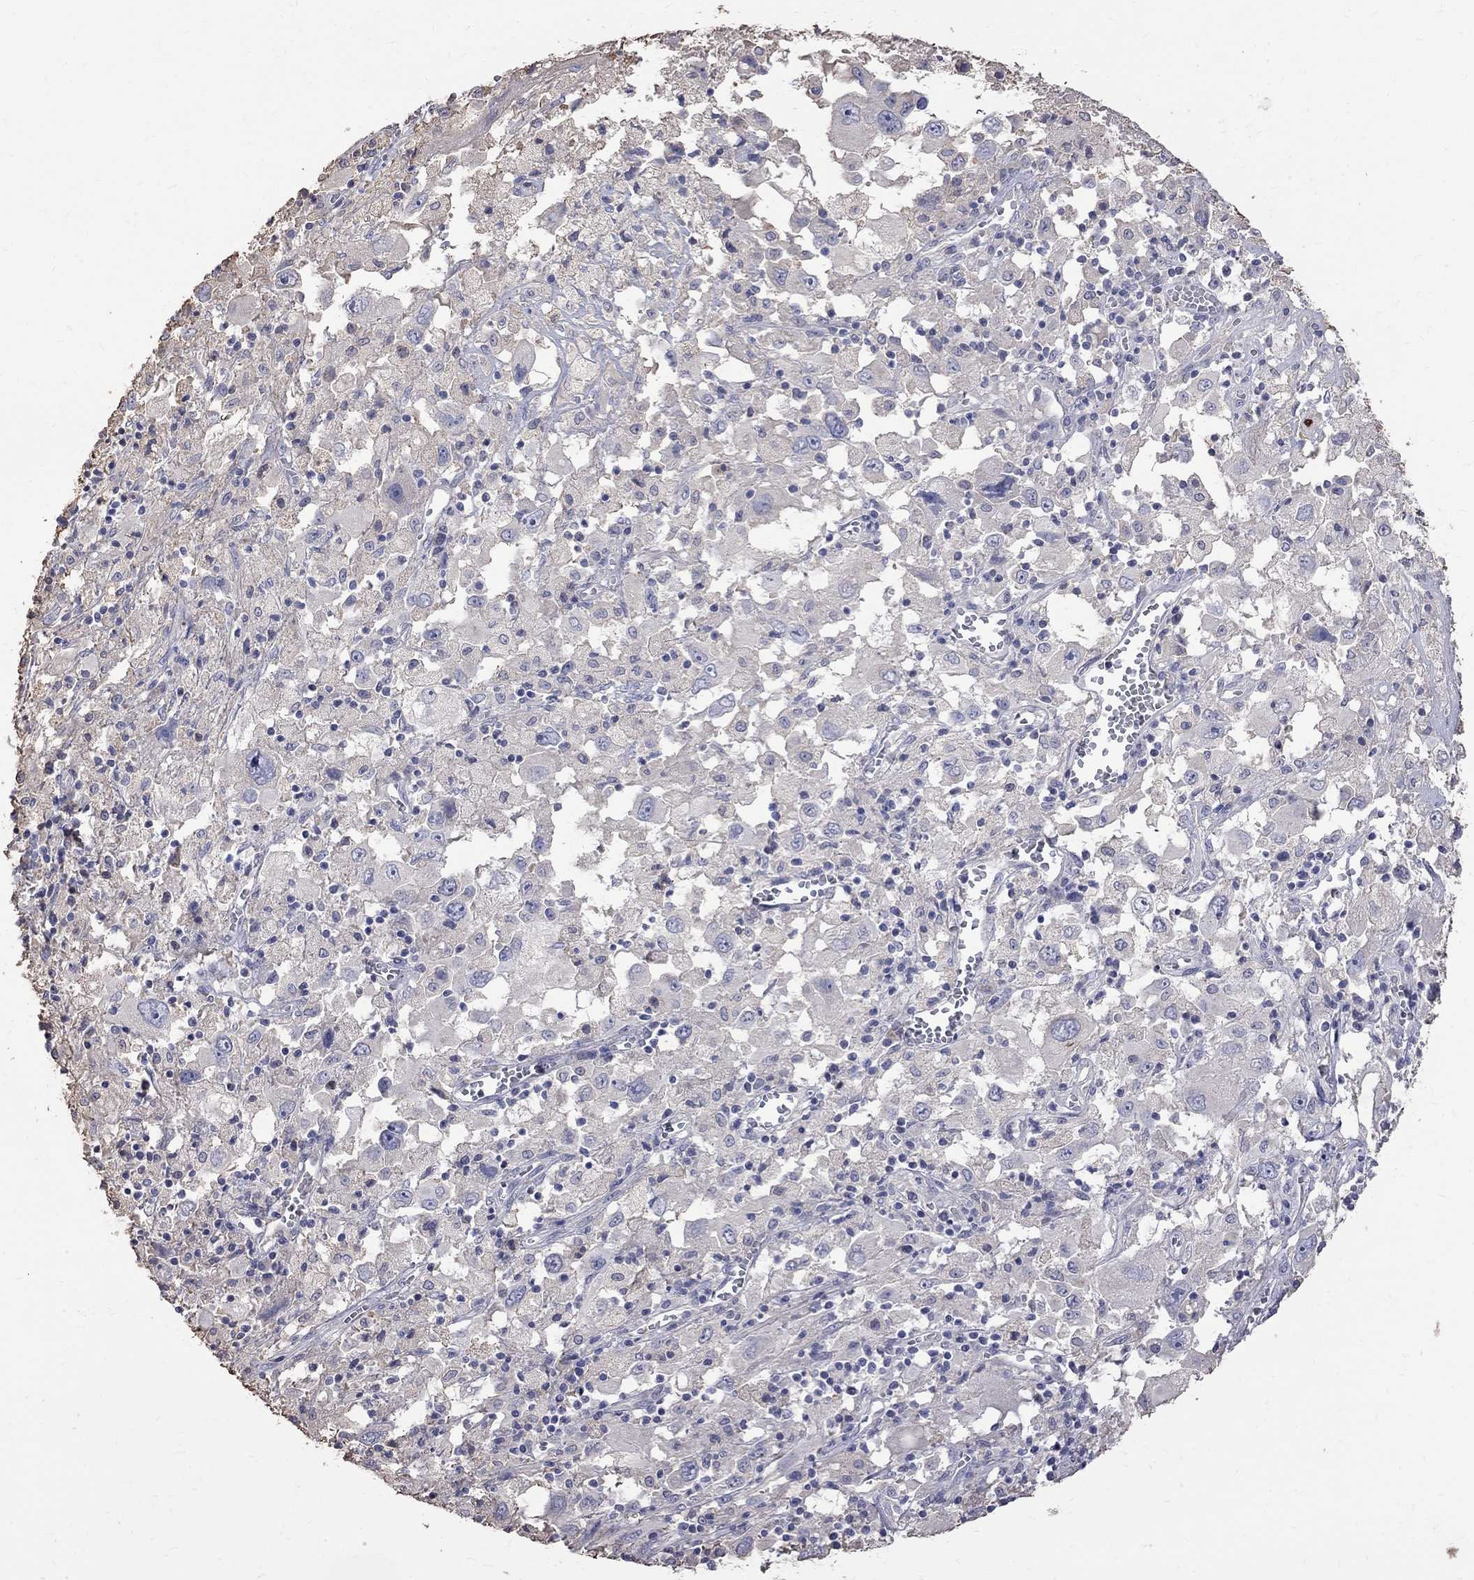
{"staining": {"intensity": "negative", "quantity": "none", "location": "none"}, "tissue": "melanoma", "cell_type": "Tumor cells", "image_type": "cancer", "snomed": [{"axis": "morphology", "description": "Malignant melanoma, Metastatic site"}, {"axis": "topography", "description": "Soft tissue"}], "caption": "There is no significant expression in tumor cells of melanoma. (DAB (3,3'-diaminobenzidine) immunohistochemistry (IHC) visualized using brightfield microscopy, high magnification).", "gene": "CKAP2", "patient": {"sex": "male", "age": 50}}